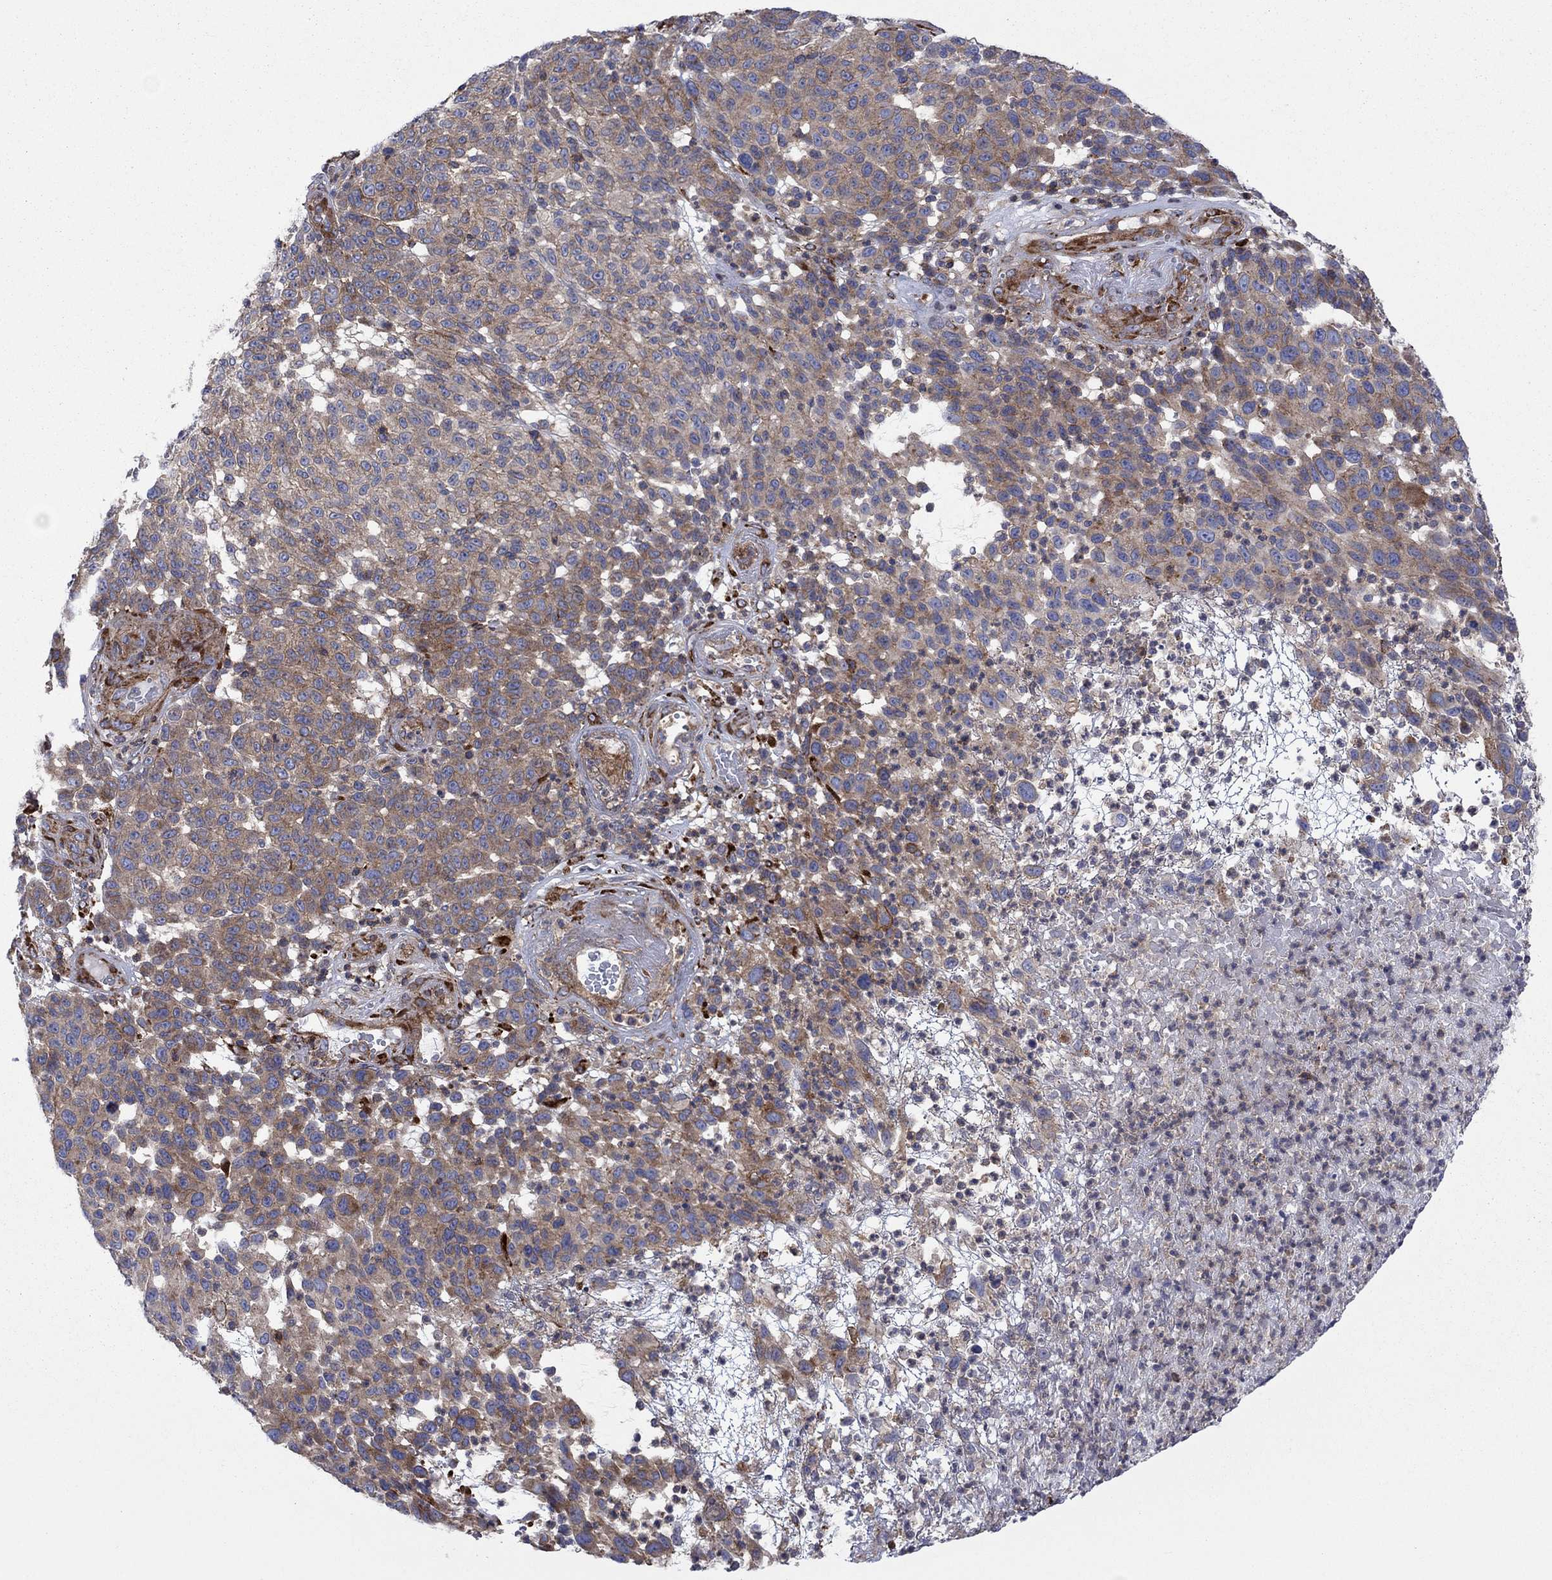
{"staining": {"intensity": "moderate", "quantity": "25%-75%", "location": "cytoplasmic/membranous"}, "tissue": "melanoma", "cell_type": "Tumor cells", "image_type": "cancer", "snomed": [{"axis": "morphology", "description": "Malignant melanoma, NOS"}, {"axis": "topography", "description": "Skin"}], "caption": "Immunohistochemical staining of melanoma demonstrates moderate cytoplasmic/membranous protein expression in approximately 25%-75% of tumor cells.", "gene": "PAG1", "patient": {"sex": "male", "age": 59}}